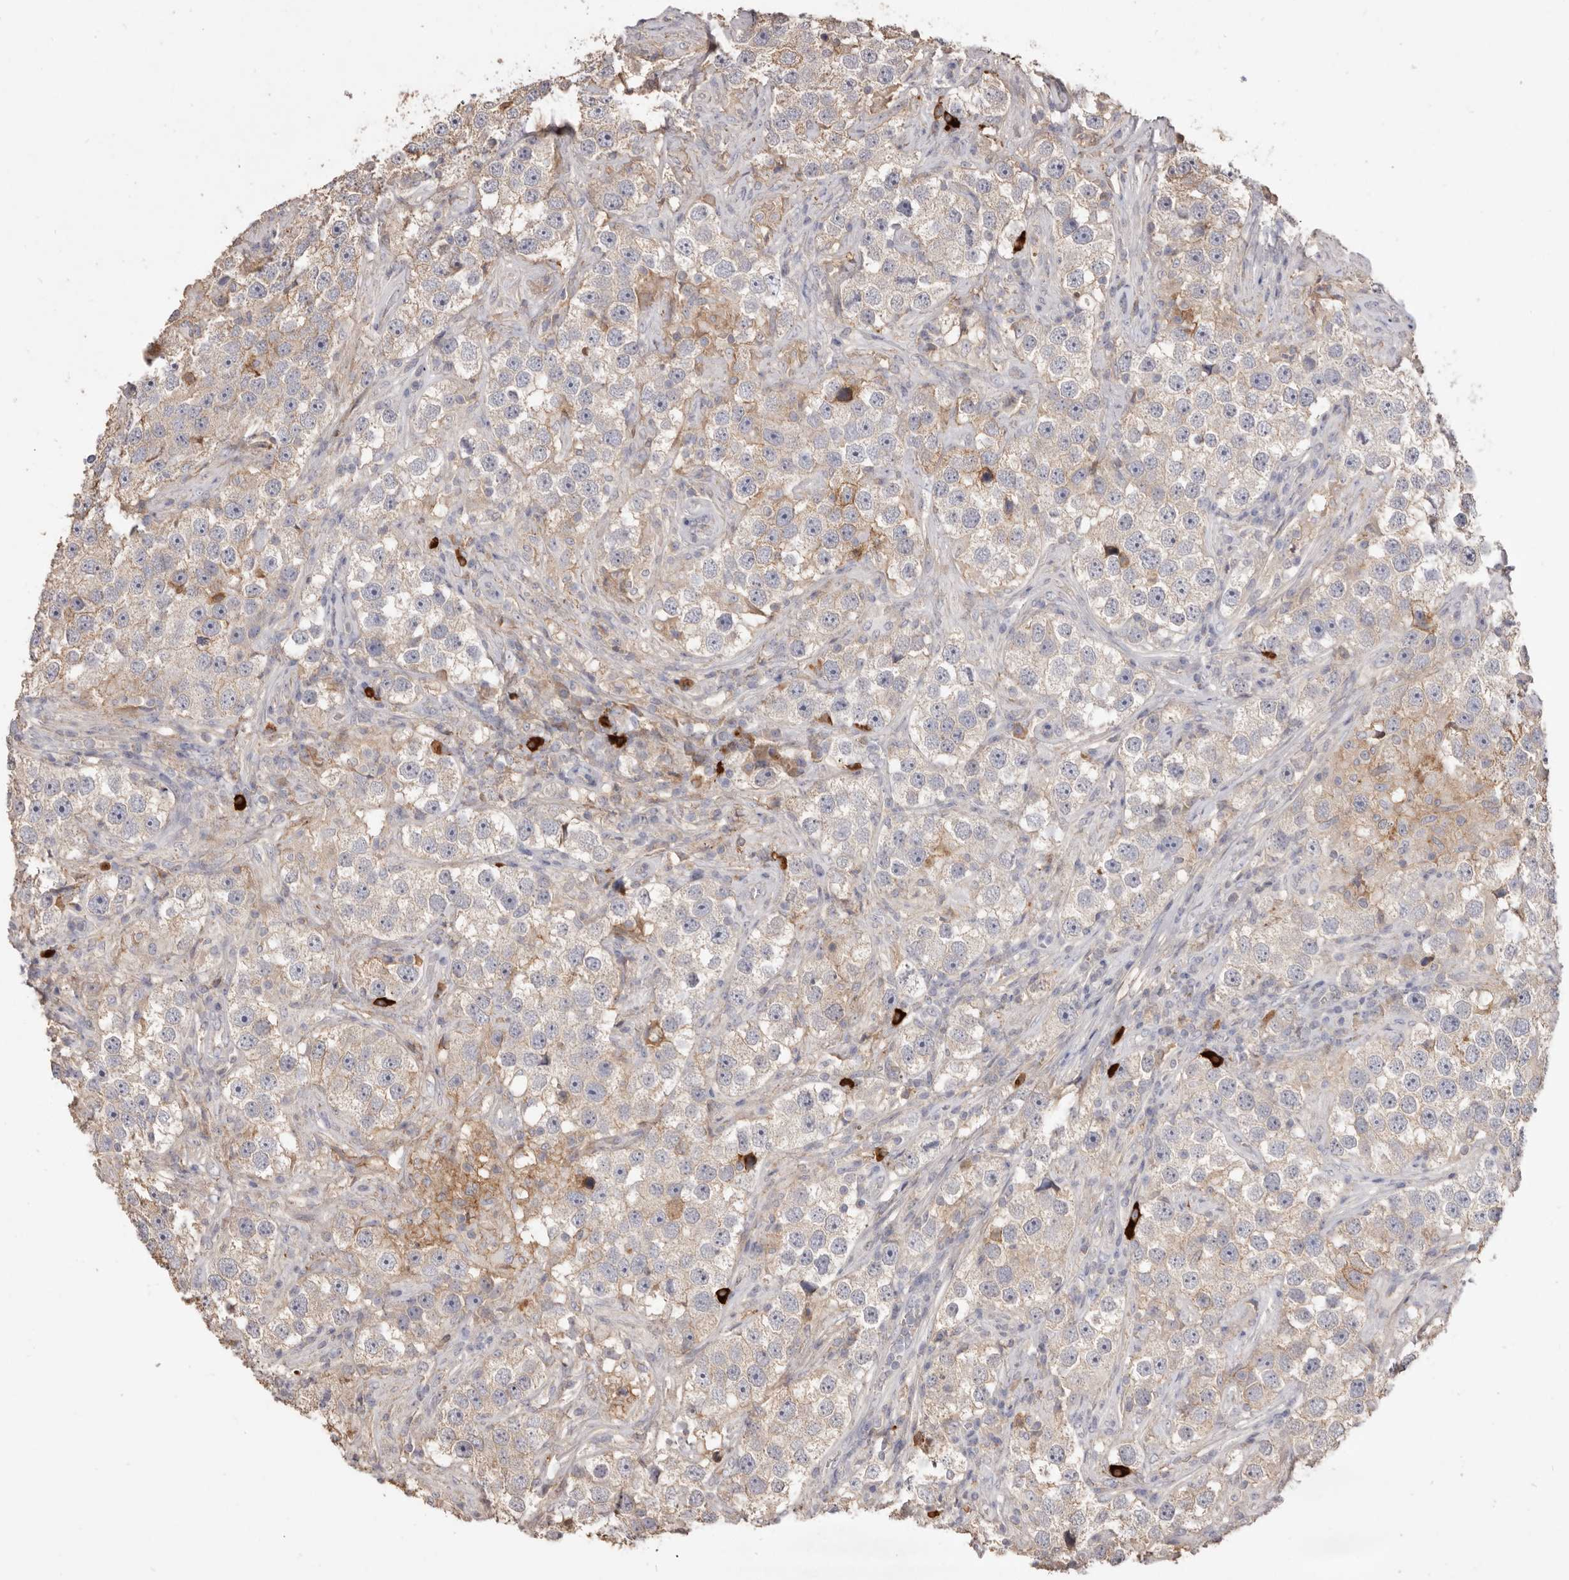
{"staining": {"intensity": "negative", "quantity": "none", "location": "none"}, "tissue": "testis cancer", "cell_type": "Tumor cells", "image_type": "cancer", "snomed": [{"axis": "morphology", "description": "Seminoma, NOS"}, {"axis": "topography", "description": "Testis"}], "caption": "Protein analysis of testis cancer exhibits no significant staining in tumor cells. (DAB IHC, high magnification).", "gene": "HCAR2", "patient": {"sex": "male", "age": 49}}